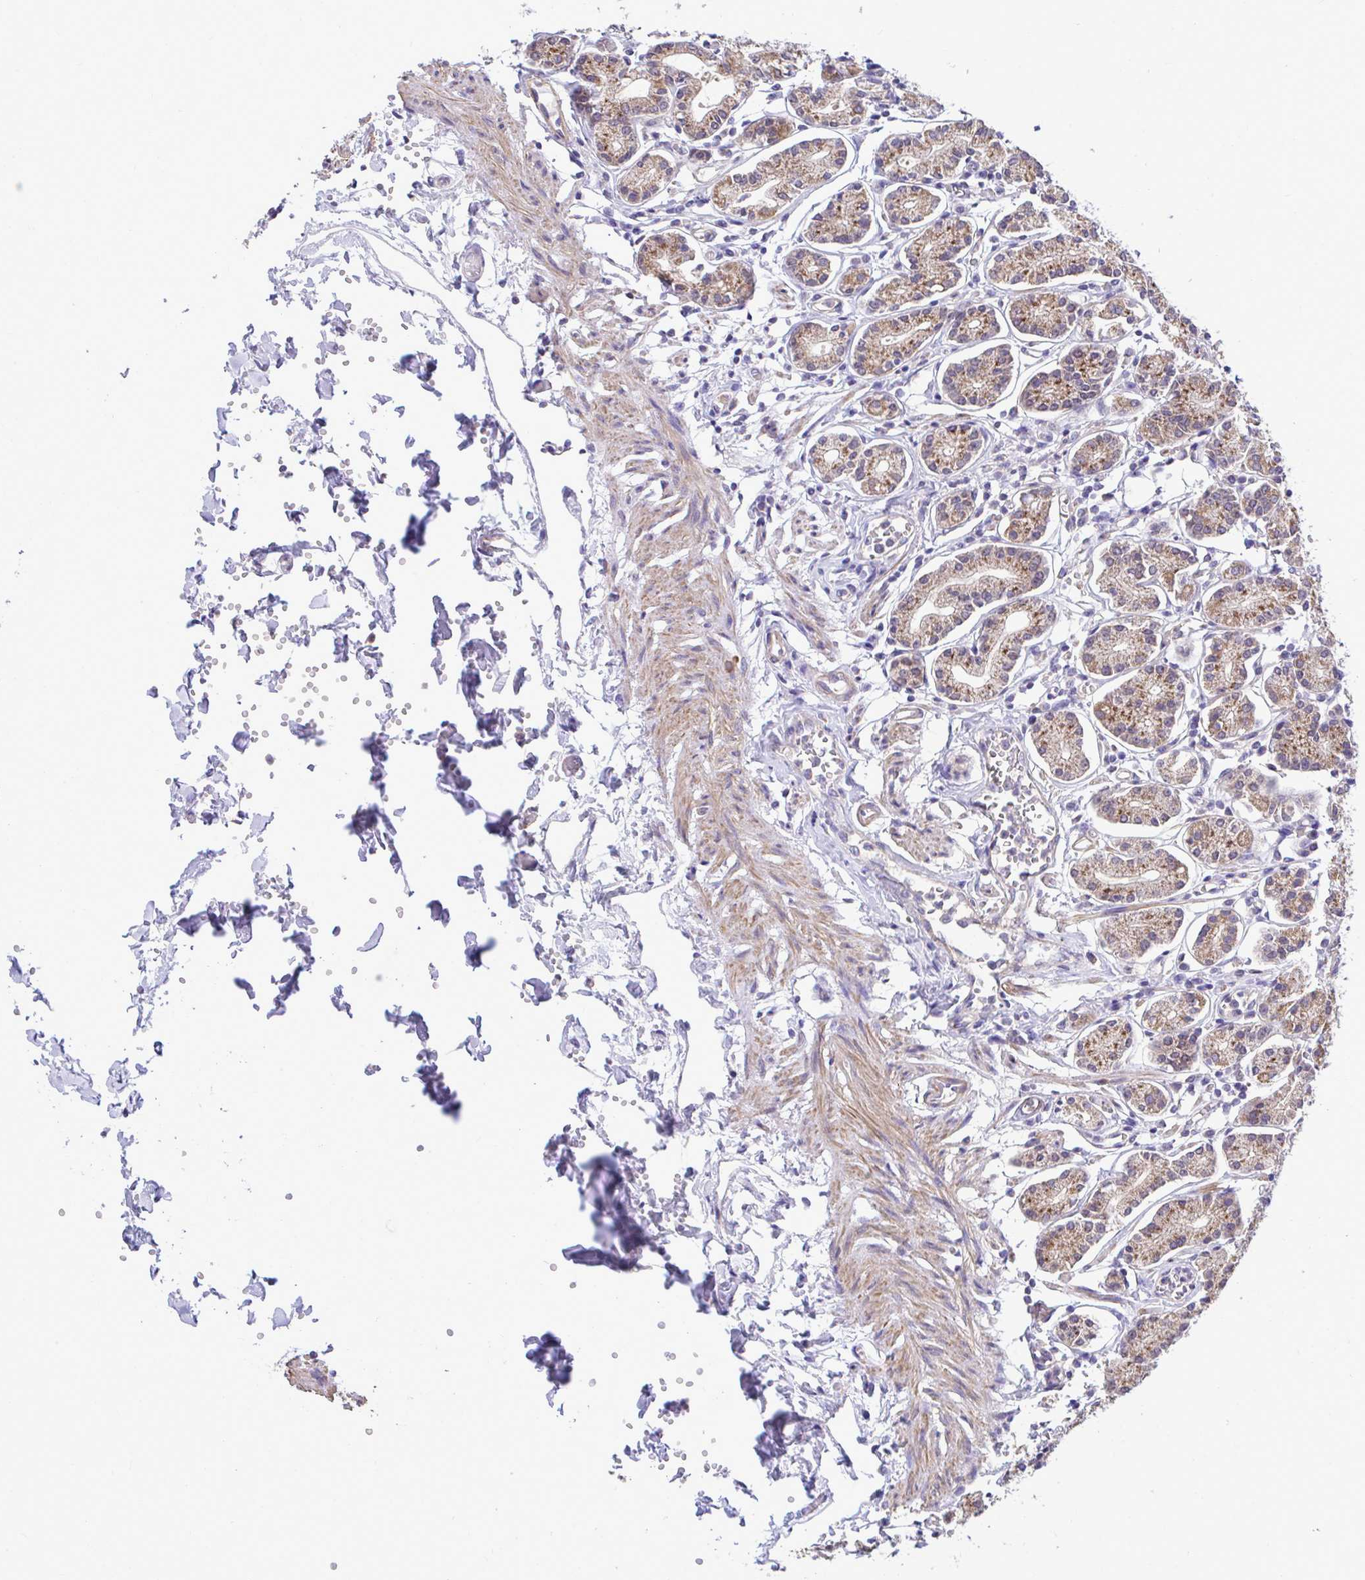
{"staining": {"intensity": "moderate", "quantity": ">75%", "location": "cytoplasmic/membranous"}, "tissue": "stomach", "cell_type": "Glandular cells", "image_type": "normal", "snomed": [{"axis": "morphology", "description": "Normal tissue, NOS"}, {"axis": "topography", "description": "Stomach"}], "caption": "Protein expression analysis of normal stomach demonstrates moderate cytoplasmic/membranous staining in approximately >75% of glandular cells.", "gene": "ENSG00000269547", "patient": {"sex": "female", "age": 62}}